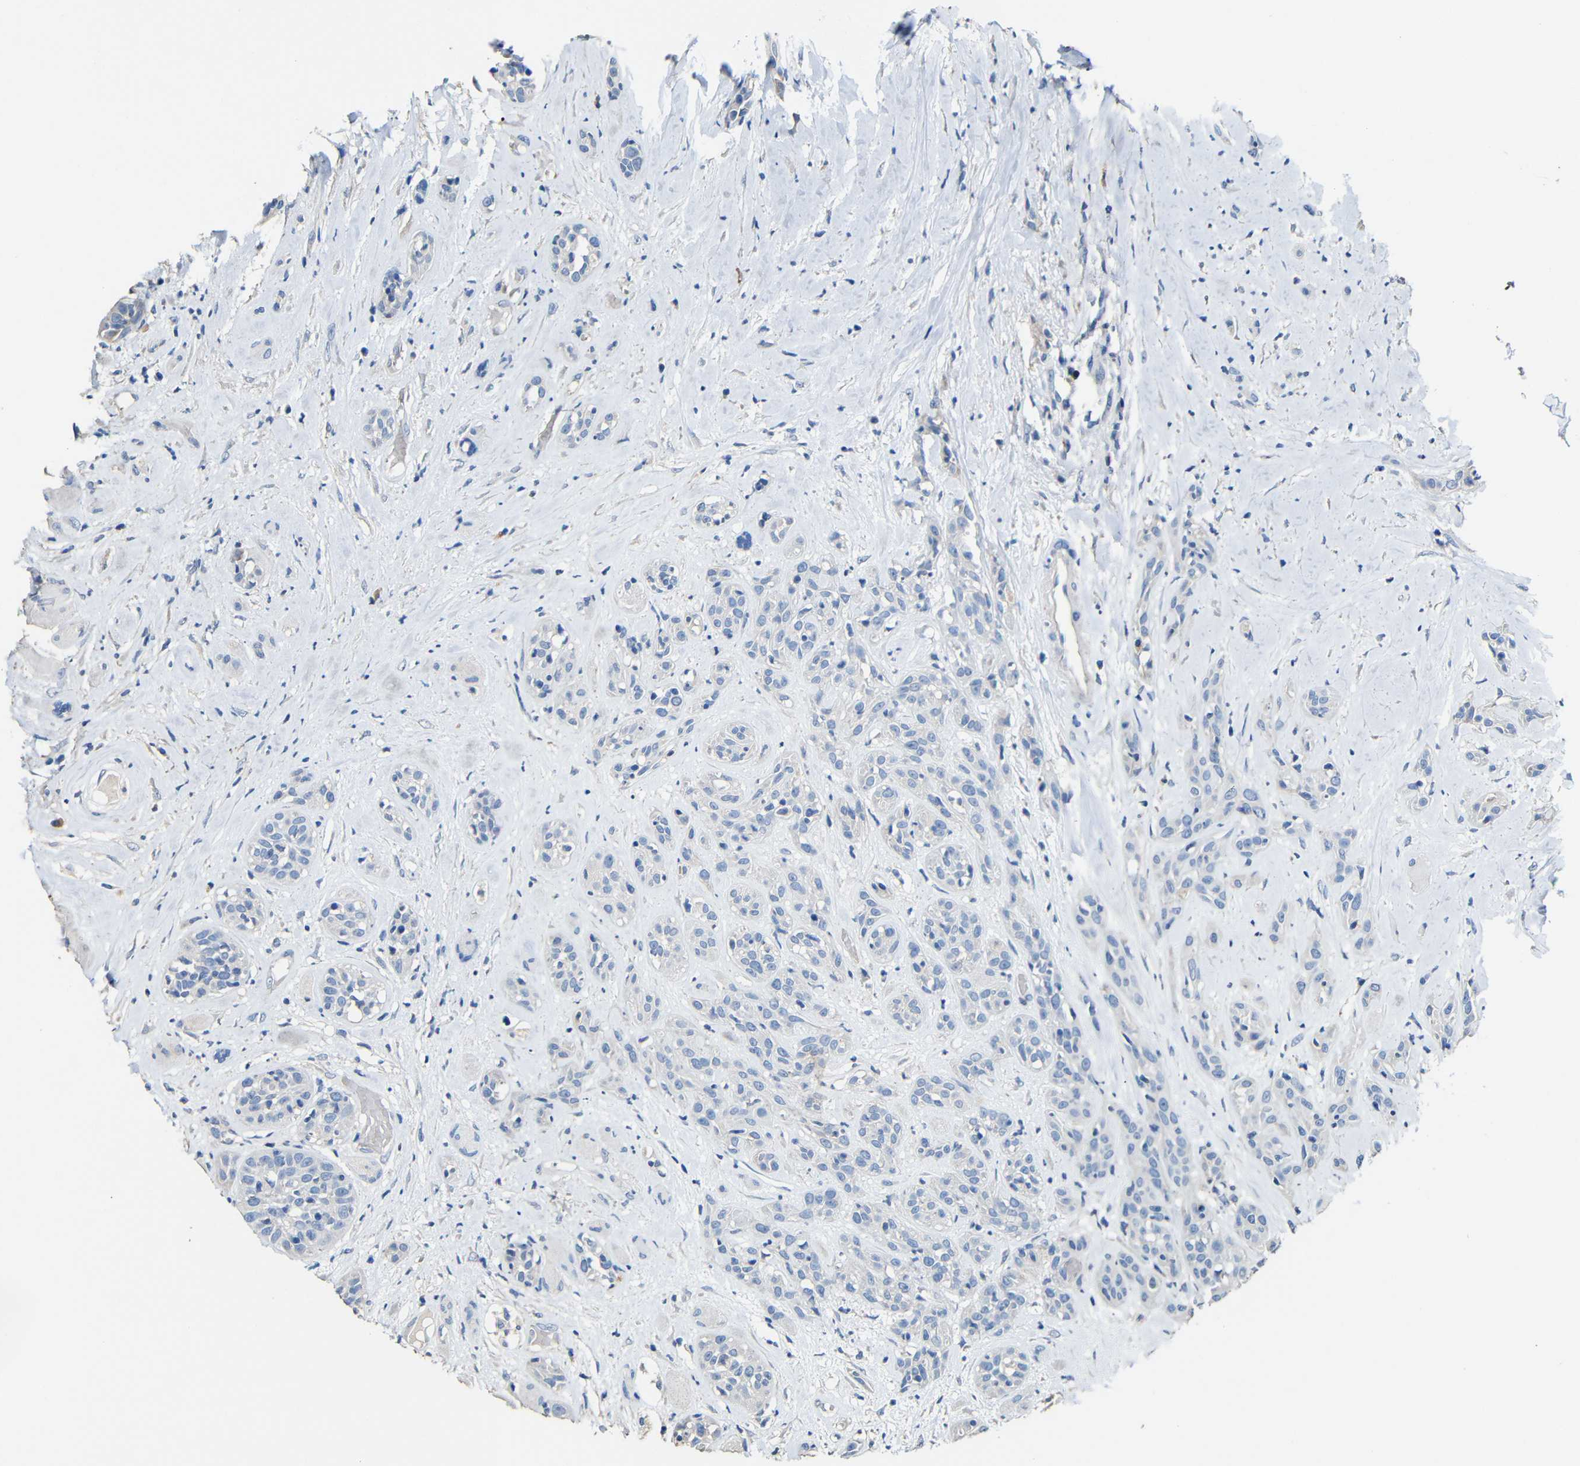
{"staining": {"intensity": "negative", "quantity": "none", "location": "none"}, "tissue": "head and neck cancer", "cell_type": "Tumor cells", "image_type": "cancer", "snomed": [{"axis": "morphology", "description": "Squamous cell carcinoma, NOS"}, {"axis": "topography", "description": "Head-Neck"}], "caption": "IHC histopathology image of head and neck squamous cell carcinoma stained for a protein (brown), which demonstrates no staining in tumor cells. (IHC, brightfield microscopy, high magnification).", "gene": "ACKR2", "patient": {"sex": "male", "age": 62}}